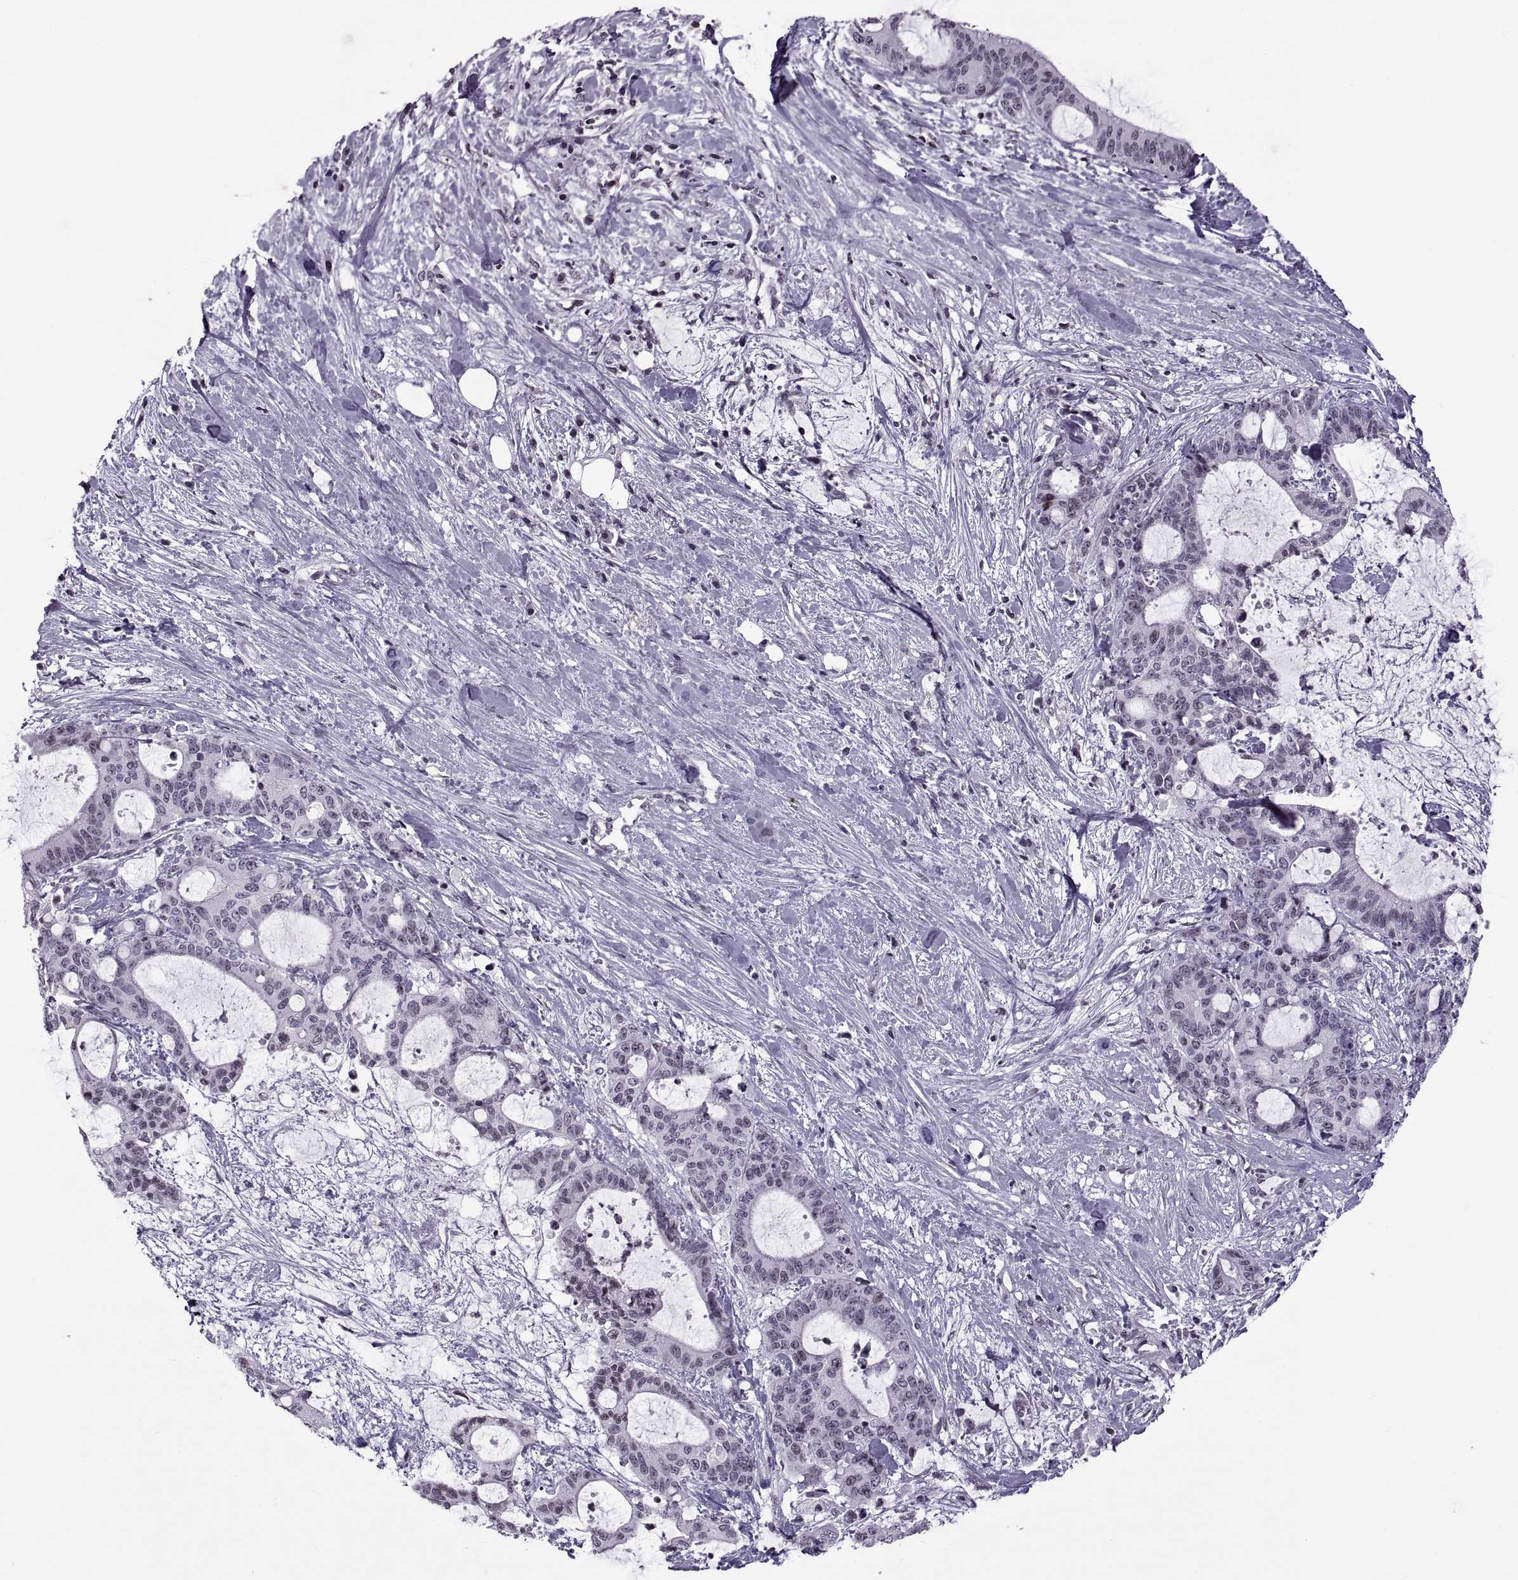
{"staining": {"intensity": "negative", "quantity": "none", "location": "none"}, "tissue": "liver cancer", "cell_type": "Tumor cells", "image_type": "cancer", "snomed": [{"axis": "morphology", "description": "Cholangiocarcinoma"}, {"axis": "topography", "description": "Liver"}], "caption": "Tumor cells show no significant expression in liver cholangiocarcinoma.", "gene": "H1-8", "patient": {"sex": "female", "age": 73}}